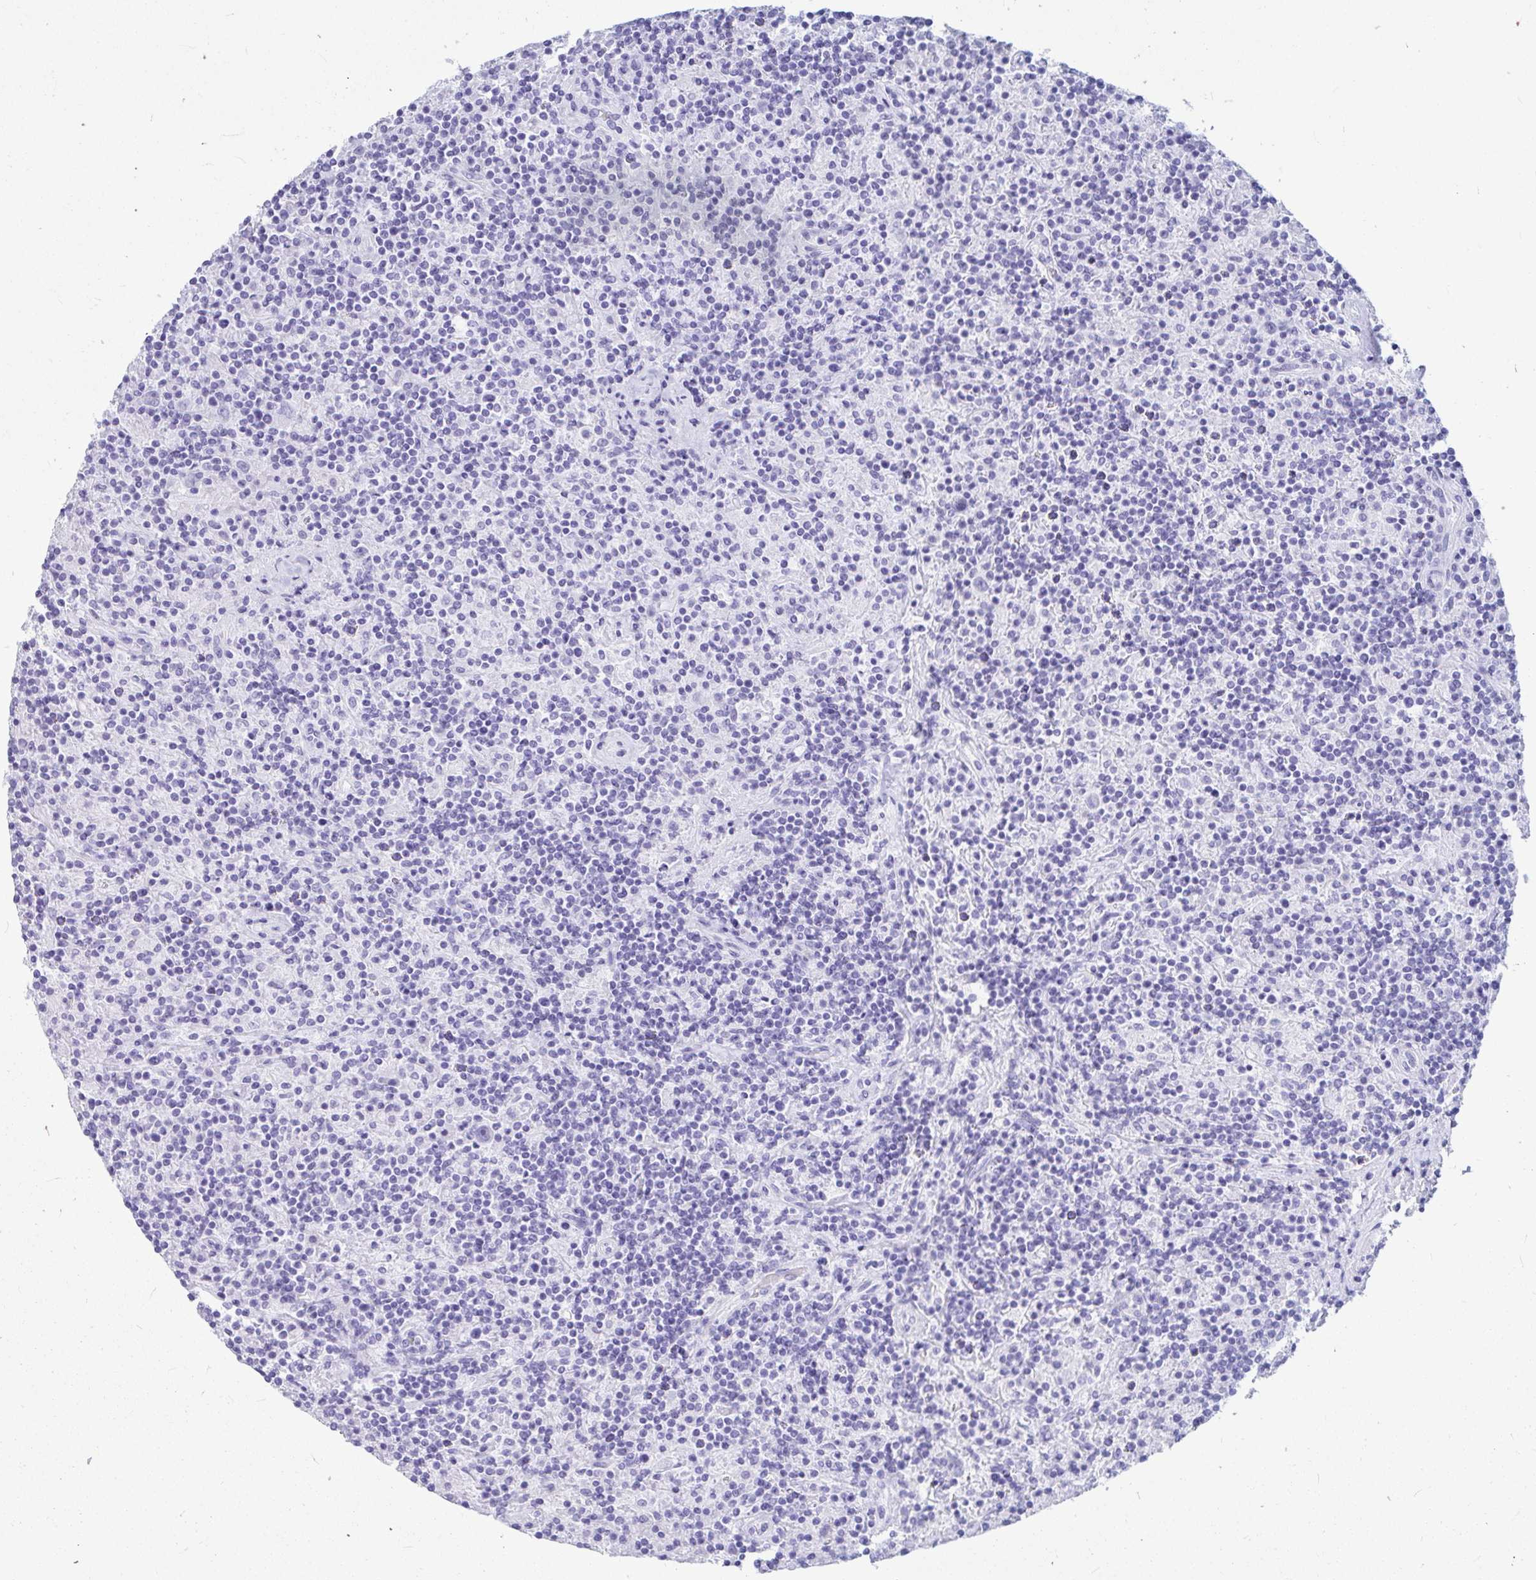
{"staining": {"intensity": "negative", "quantity": "none", "location": "none"}, "tissue": "lymphoma", "cell_type": "Tumor cells", "image_type": "cancer", "snomed": [{"axis": "morphology", "description": "Hodgkin's disease, NOS"}, {"axis": "topography", "description": "Lymph node"}], "caption": "Immunohistochemistry histopathology image of neoplastic tissue: lymphoma stained with DAB displays no significant protein staining in tumor cells.", "gene": "OR5J2", "patient": {"sex": "male", "age": 70}}